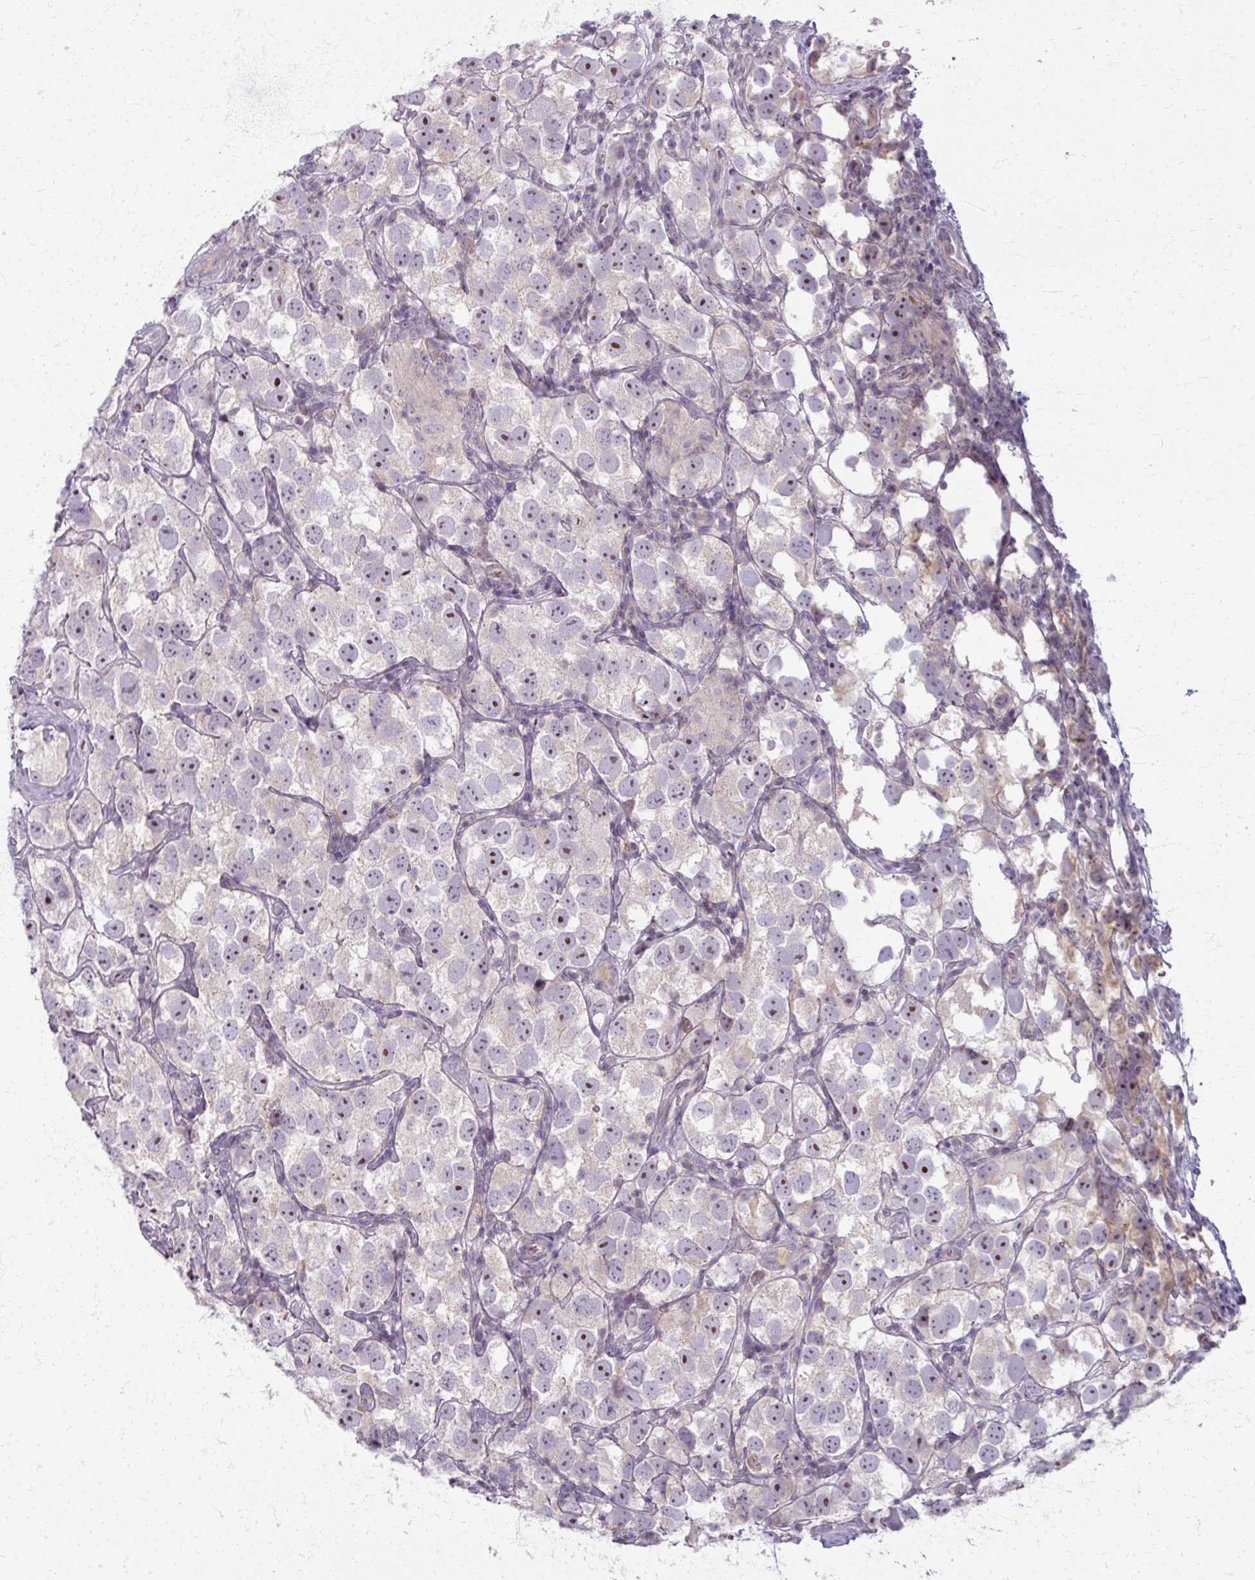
{"staining": {"intensity": "moderate", "quantity": "<25%", "location": "nuclear"}, "tissue": "testis cancer", "cell_type": "Tumor cells", "image_type": "cancer", "snomed": [{"axis": "morphology", "description": "Seminoma, NOS"}, {"axis": "topography", "description": "Testis"}], "caption": "This histopathology image shows testis cancer stained with immunohistochemistry (IHC) to label a protein in brown. The nuclear of tumor cells show moderate positivity for the protein. Nuclei are counter-stained blue.", "gene": "TTLL7", "patient": {"sex": "male", "age": 26}}